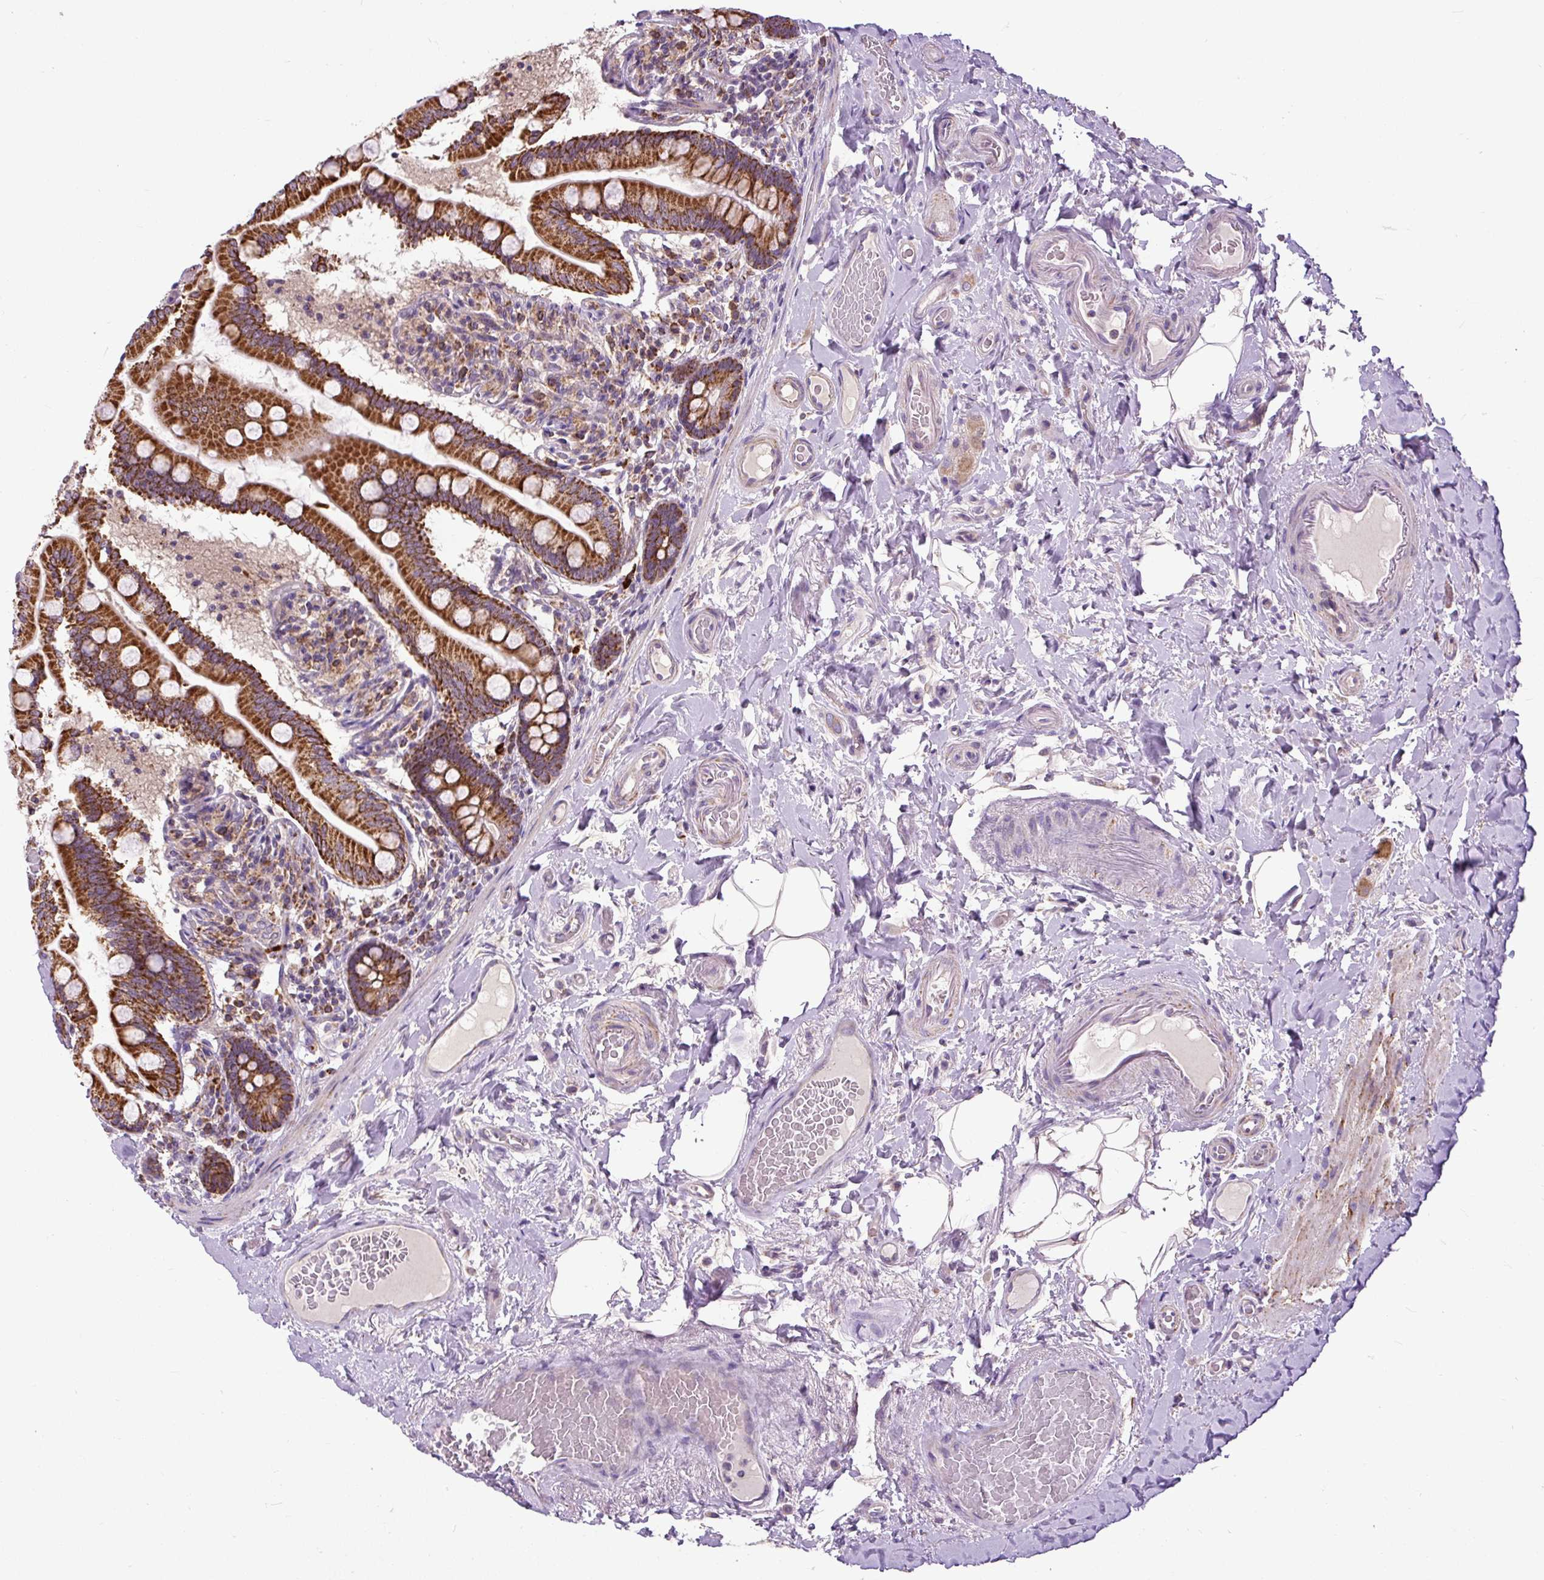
{"staining": {"intensity": "strong", "quantity": ">75%", "location": "cytoplasmic/membranous"}, "tissue": "small intestine", "cell_type": "Glandular cells", "image_type": "normal", "snomed": [{"axis": "morphology", "description": "Normal tissue, NOS"}, {"axis": "topography", "description": "Small intestine"}], "caption": "Small intestine stained with immunohistochemistry displays strong cytoplasmic/membranous positivity in approximately >75% of glandular cells.", "gene": "TM2D3", "patient": {"sex": "female", "age": 64}}